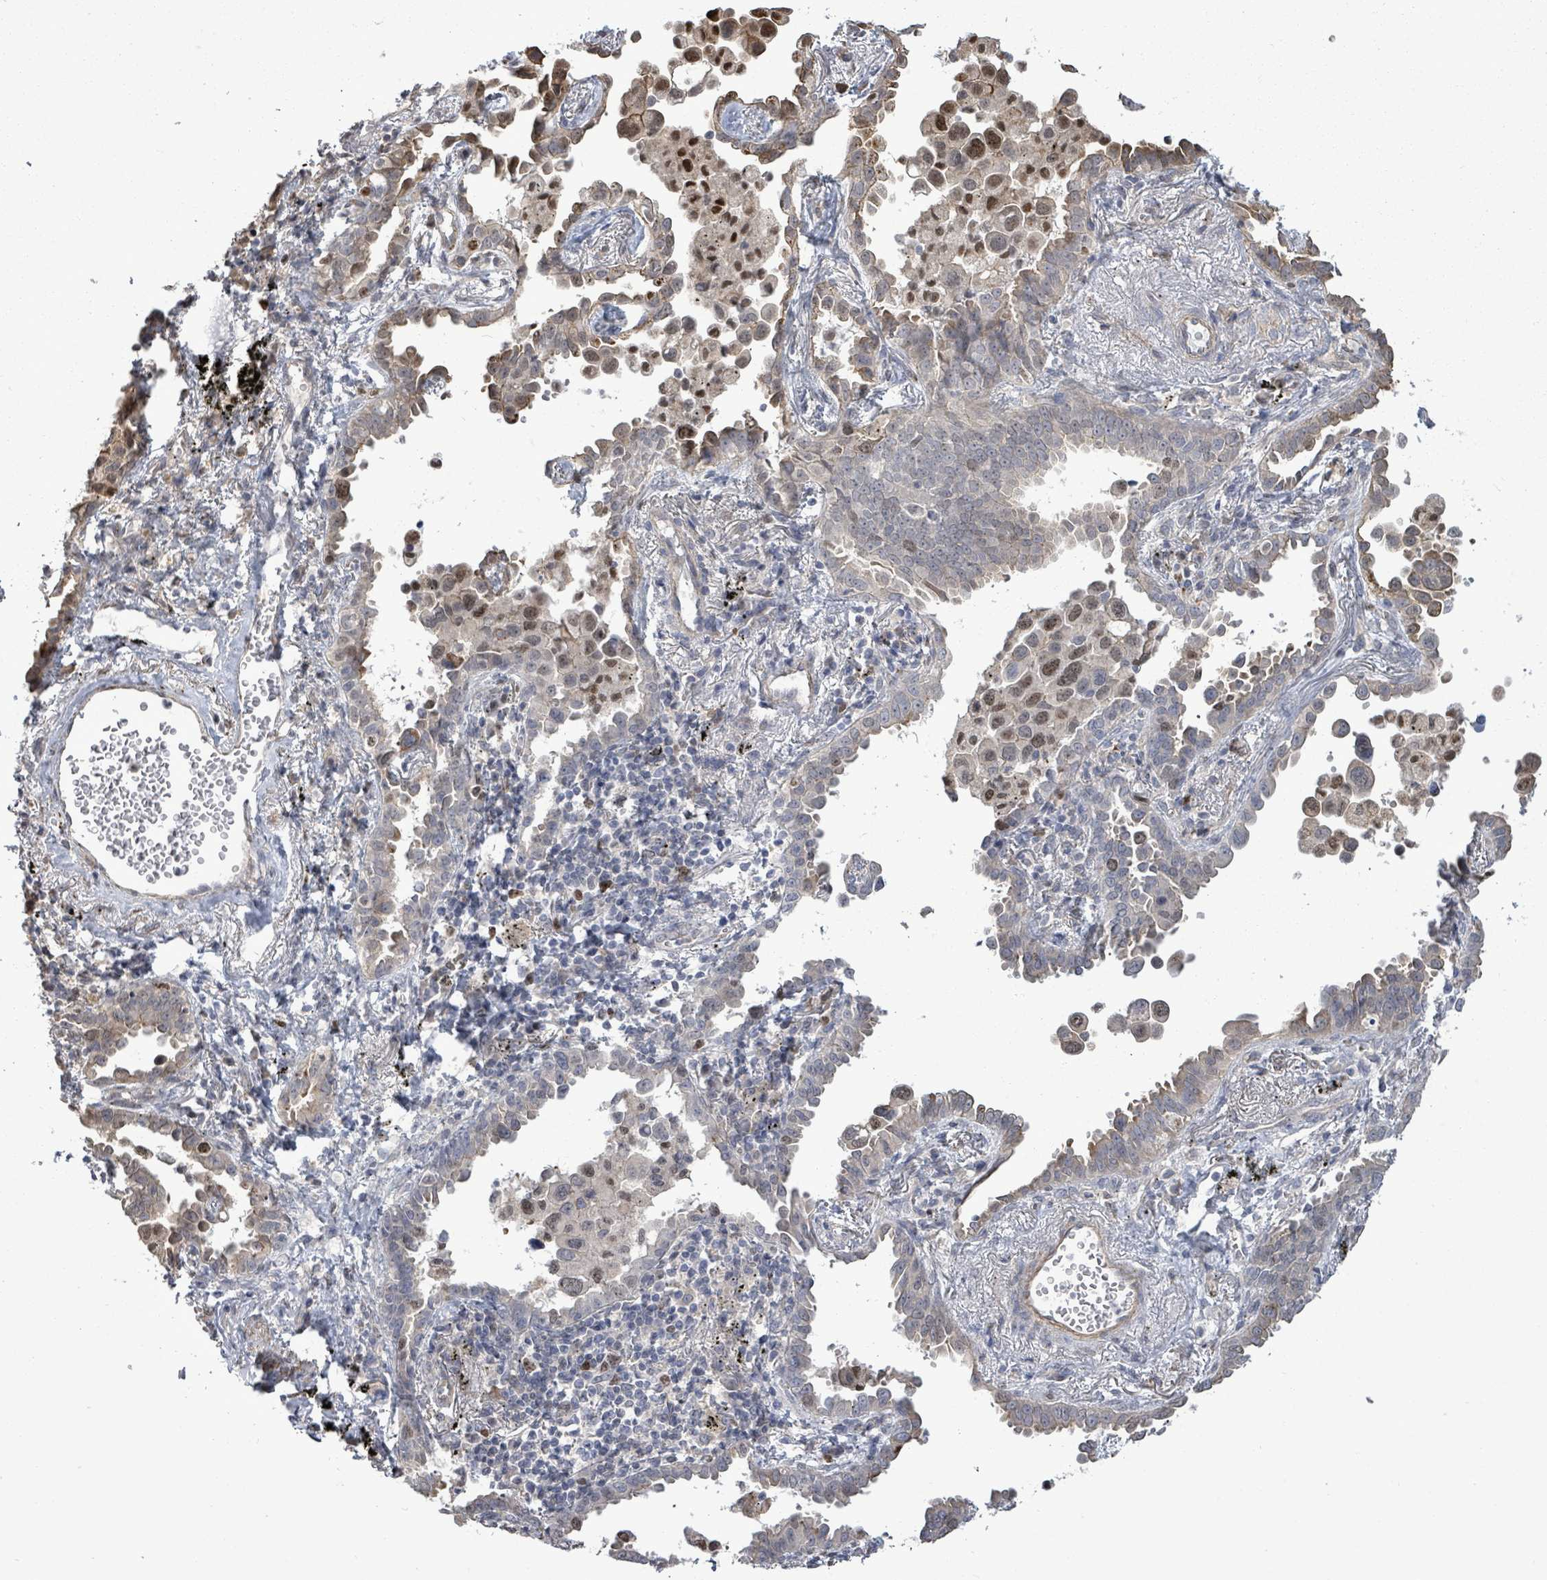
{"staining": {"intensity": "moderate", "quantity": "25%-75%", "location": "nuclear"}, "tissue": "lung cancer", "cell_type": "Tumor cells", "image_type": "cancer", "snomed": [{"axis": "morphology", "description": "Adenocarcinoma, NOS"}, {"axis": "topography", "description": "Lung"}], "caption": "Tumor cells exhibit medium levels of moderate nuclear staining in about 25%-75% of cells in human lung cancer (adenocarcinoma).", "gene": "PAPSS1", "patient": {"sex": "male", "age": 67}}